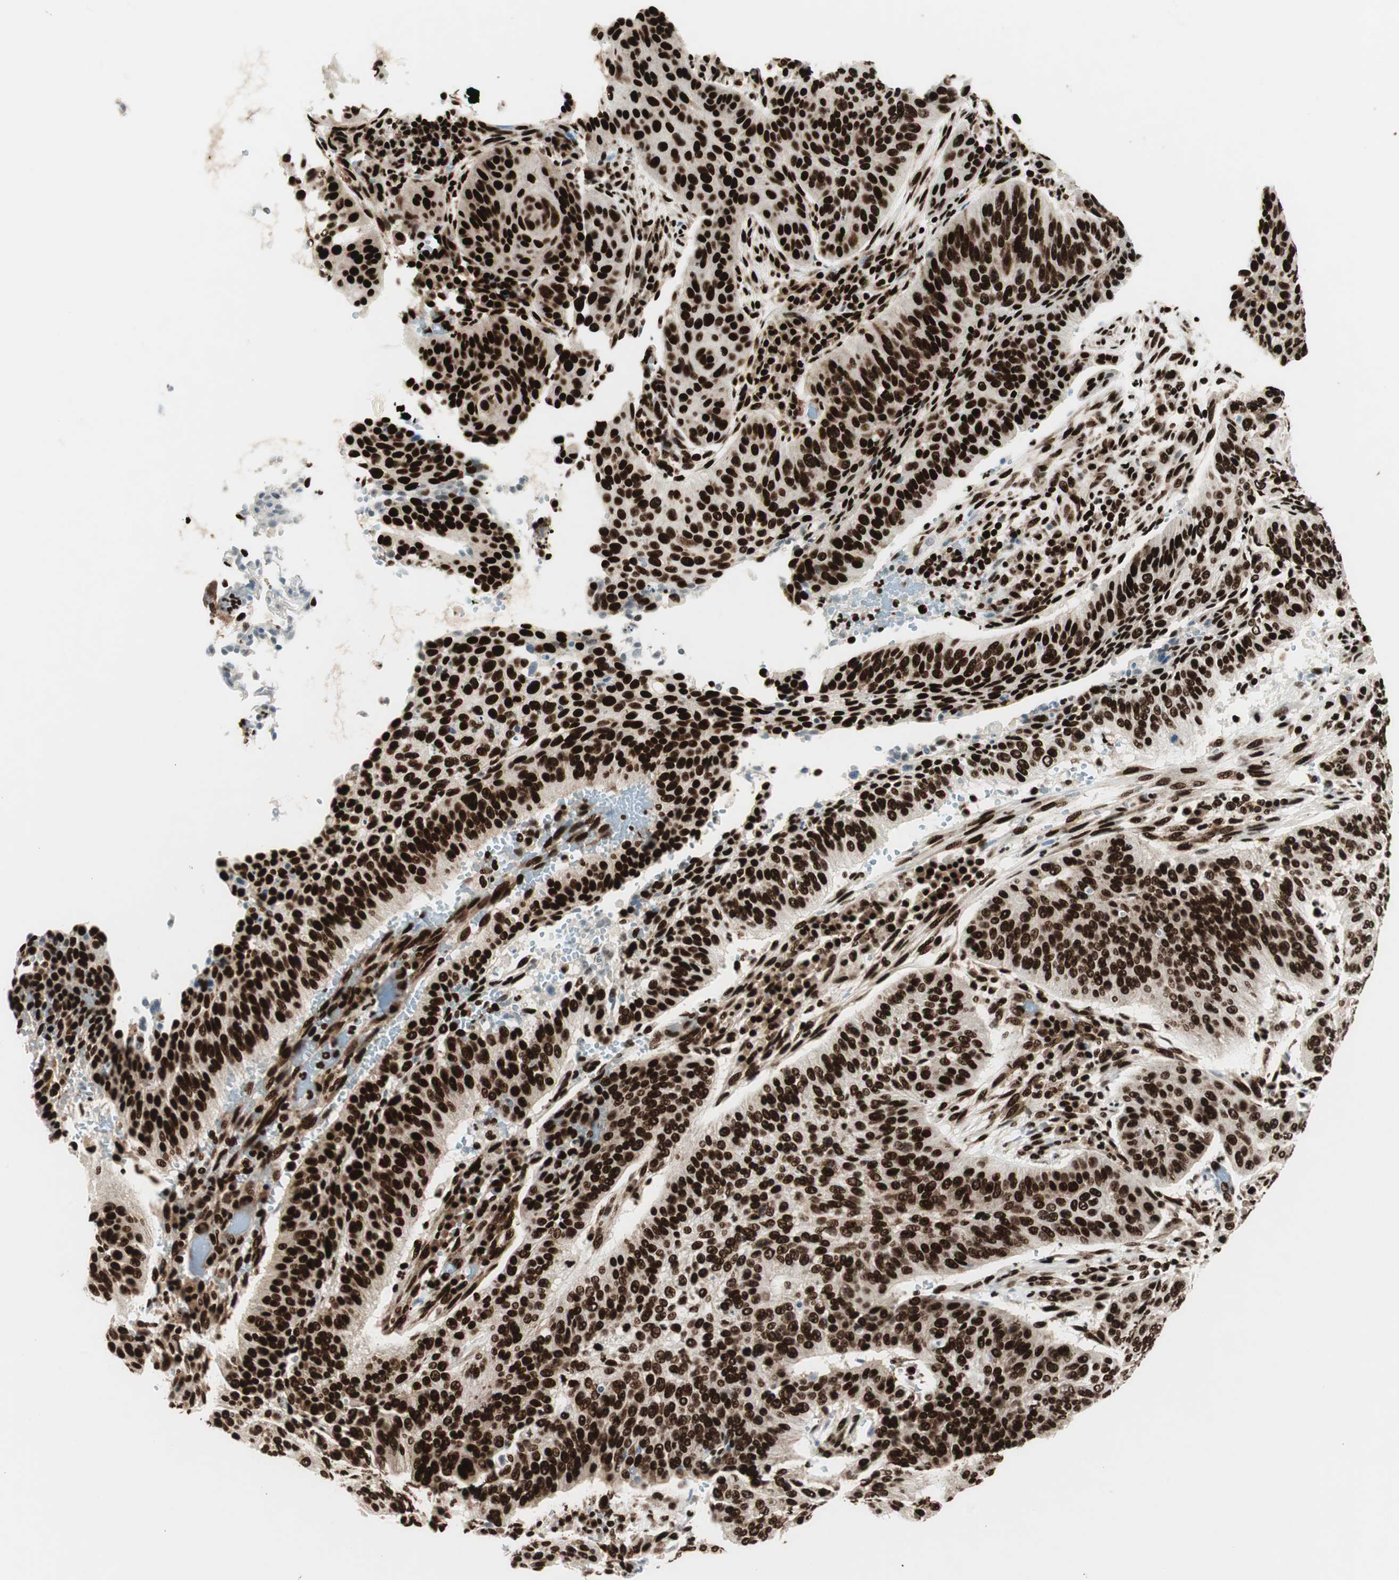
{"staining": {"intensity": "strong", "quantity": ">75%", "location": "nuclear"}, "tissue": "cervical cancer", "cell_type": "Tumor cells", "image_type": "cancer", "snomed": [{"axis": "morphology", "description": "Squamous cell carcinoma, NOS"}, {"axis": "topography", "description": "Cervix"}], "caption": "A histopathology image showing strong nuclear staining in about >75% of tumor cells in cervical cancer, as visualized by brown immunohistochemical staining.", "gene": "EWSR1", "patient": {"sex": "female", "age": 39}}